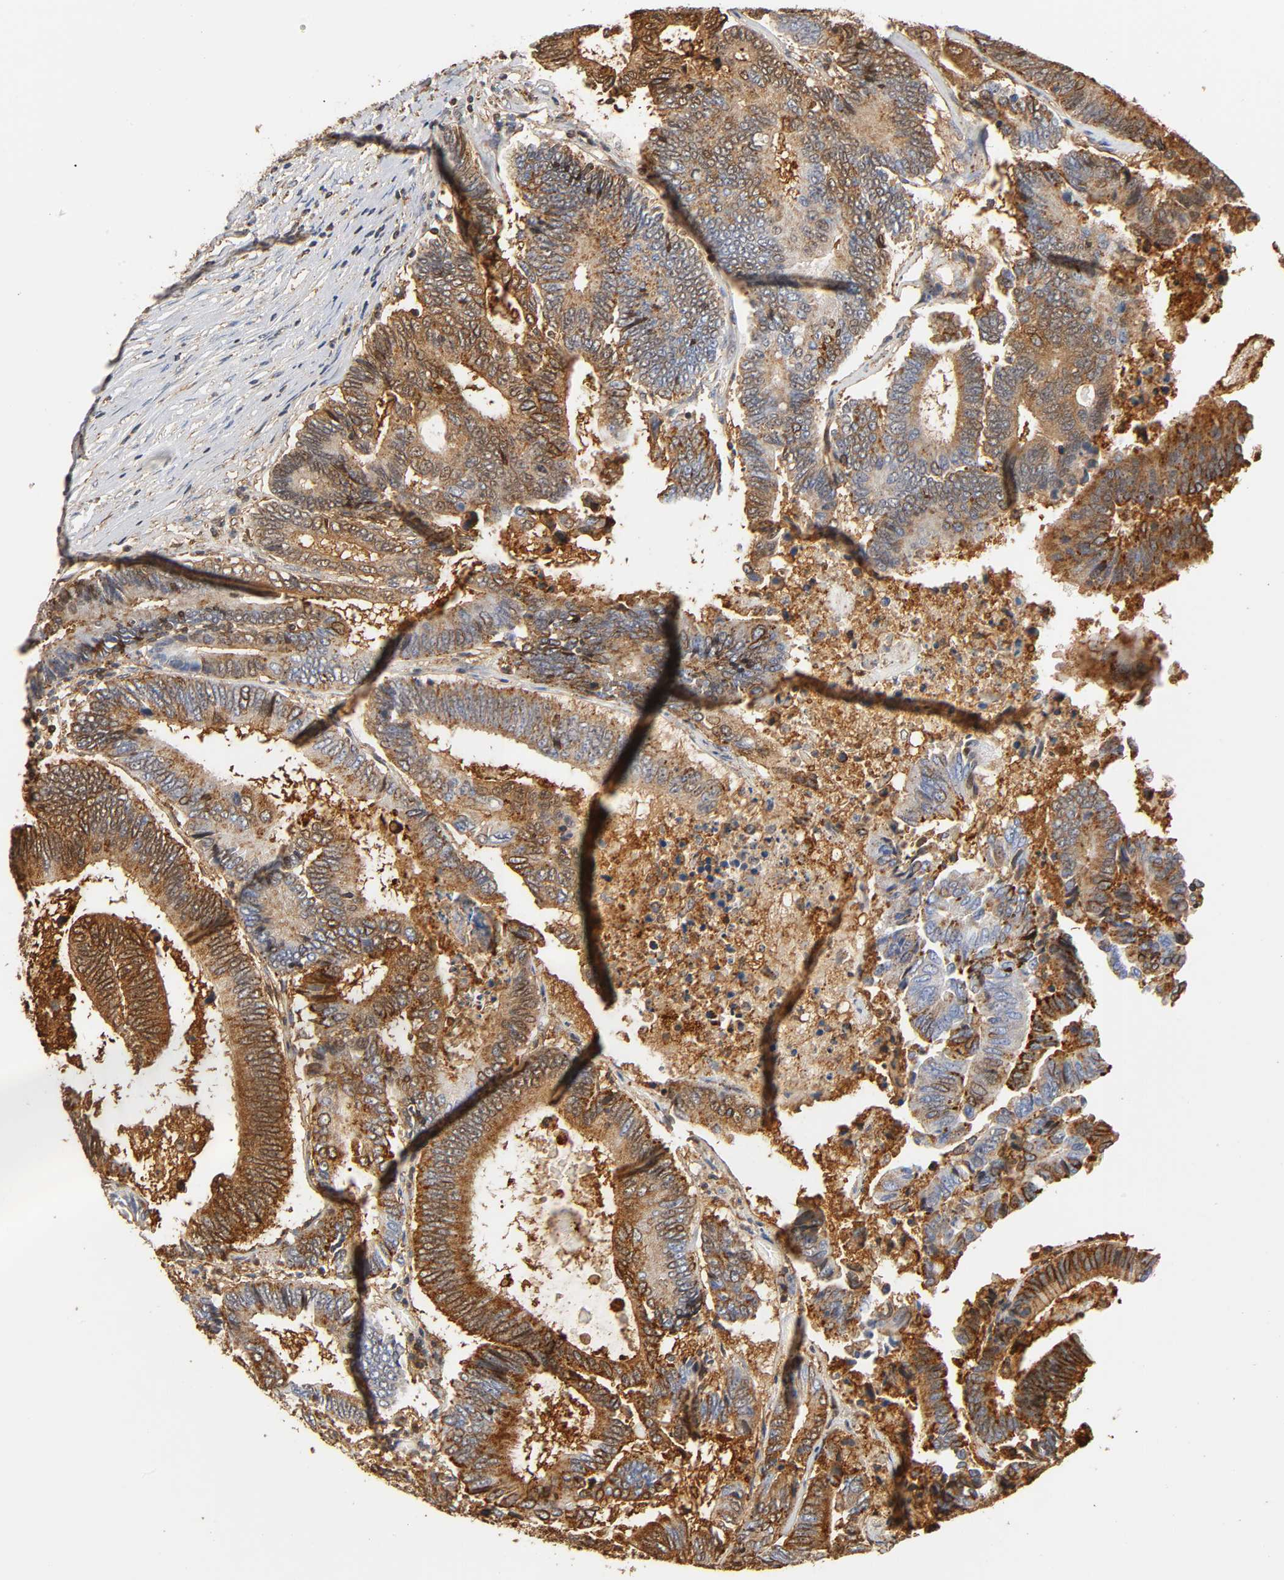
{"staining": {"intensity": "moderate", "quantity": ">75%", "location": "cytoplasmic/membranous"}, "tissue": "colorectal cancer", "cell_type": "Tumor cells", "image_type": "cancer", "snomed": [{"axis": "morphology", "description": "Adenocarcinoma, NOS"}, {"axis": "topography", "description": "Colon"}], "caption": "Colorectal cancer stained for a protein (brown) shows moderate cytoplasmic/membranous positive expression in about >75% of tumor cells.", "gene": "ANXA11", "patient": {"sex": "female", "age": 78}}